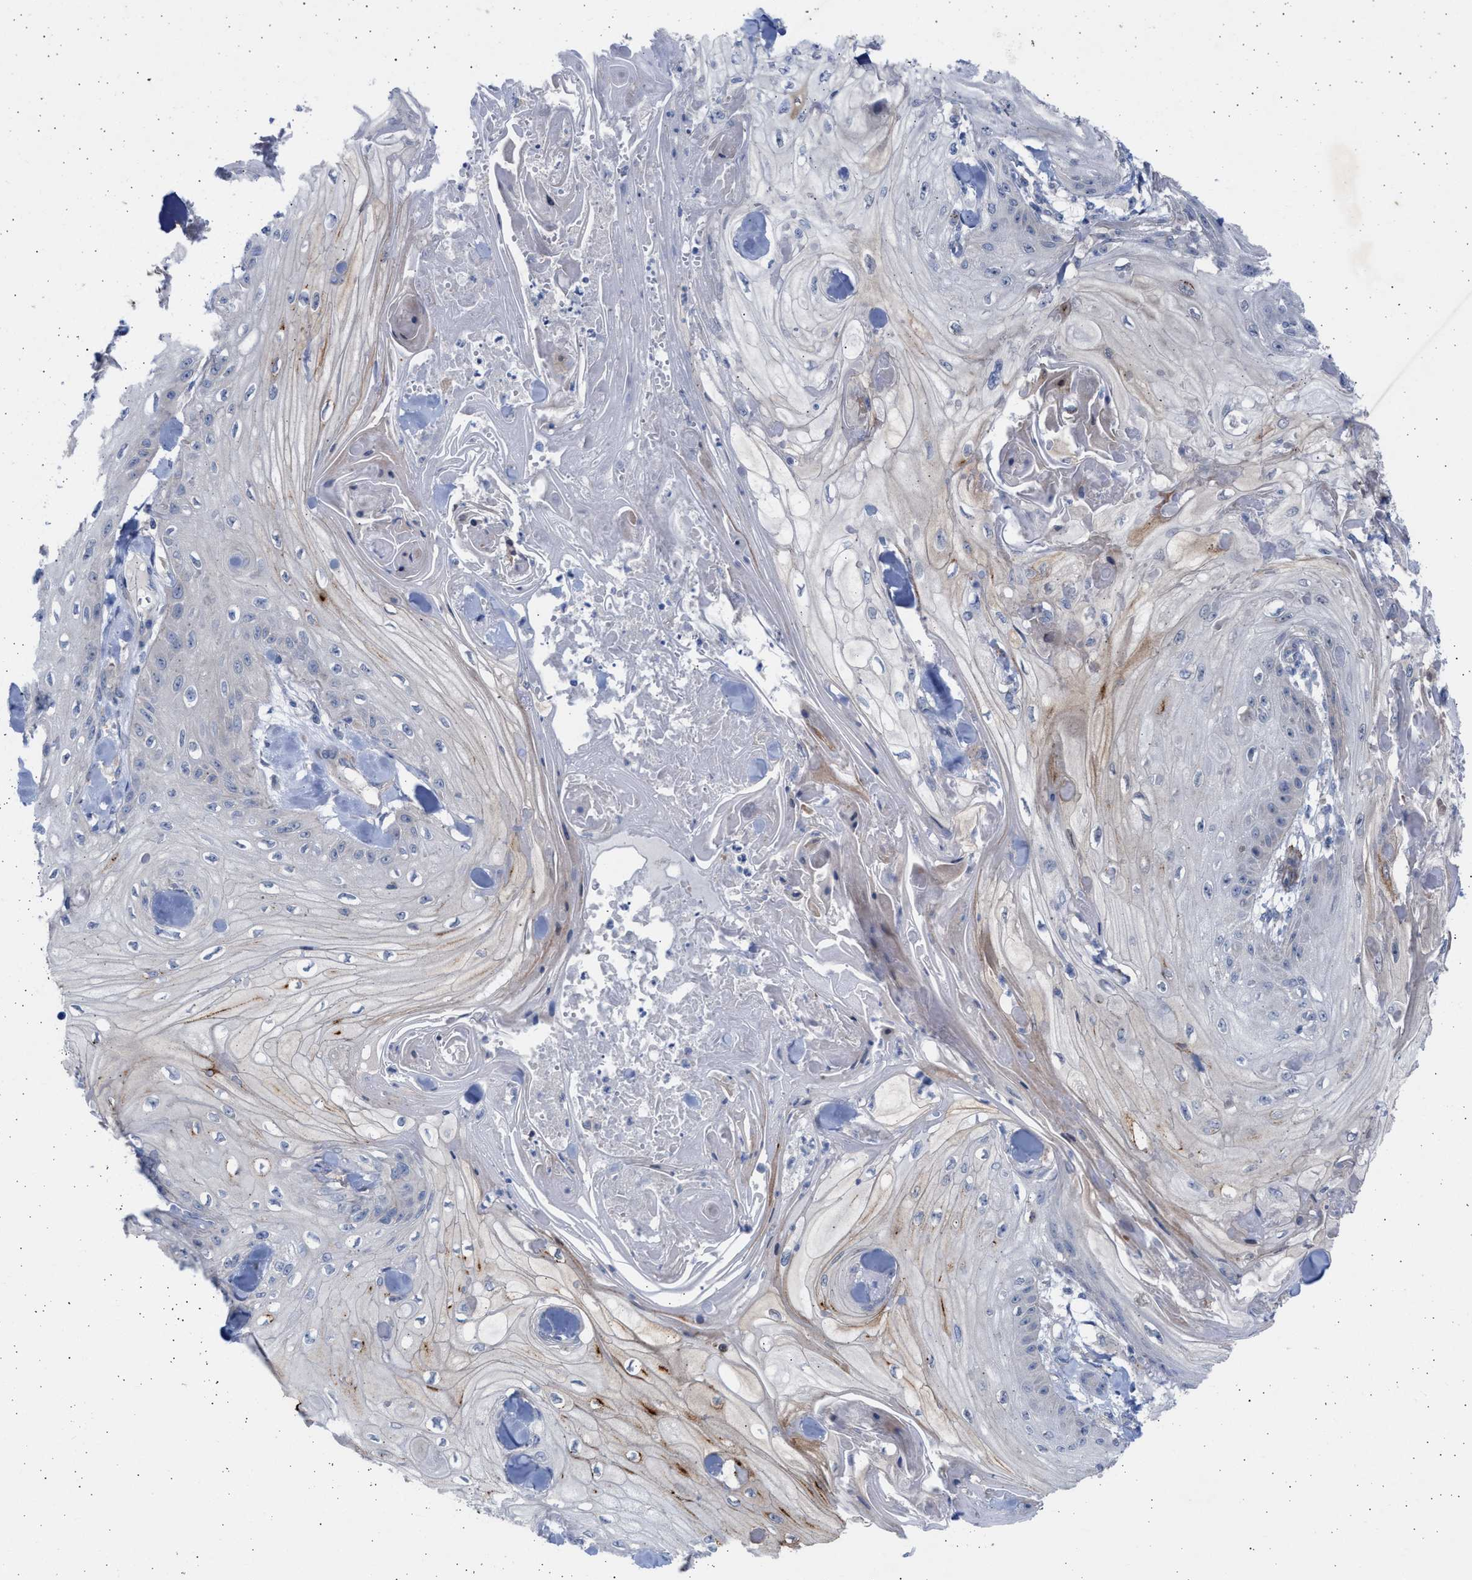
{"staining": {"intensity": "negative", "quantity": "none", "location": "none"}, "tissue": "skin cancer", "cell_type": "Tumor cells", "image_type": "cancer", "snomed": [{"axis": "morphology", "description": "Squamous cell carcinoma, NOS"}, {"axis": "topography", "description": "Skin"}], "caption": "IHC of human skin squamous cell carcinoma exhibits no positivity in tumor cells.", "gene": "NBR1", "patient": {"sex": "male", "age": 74}}